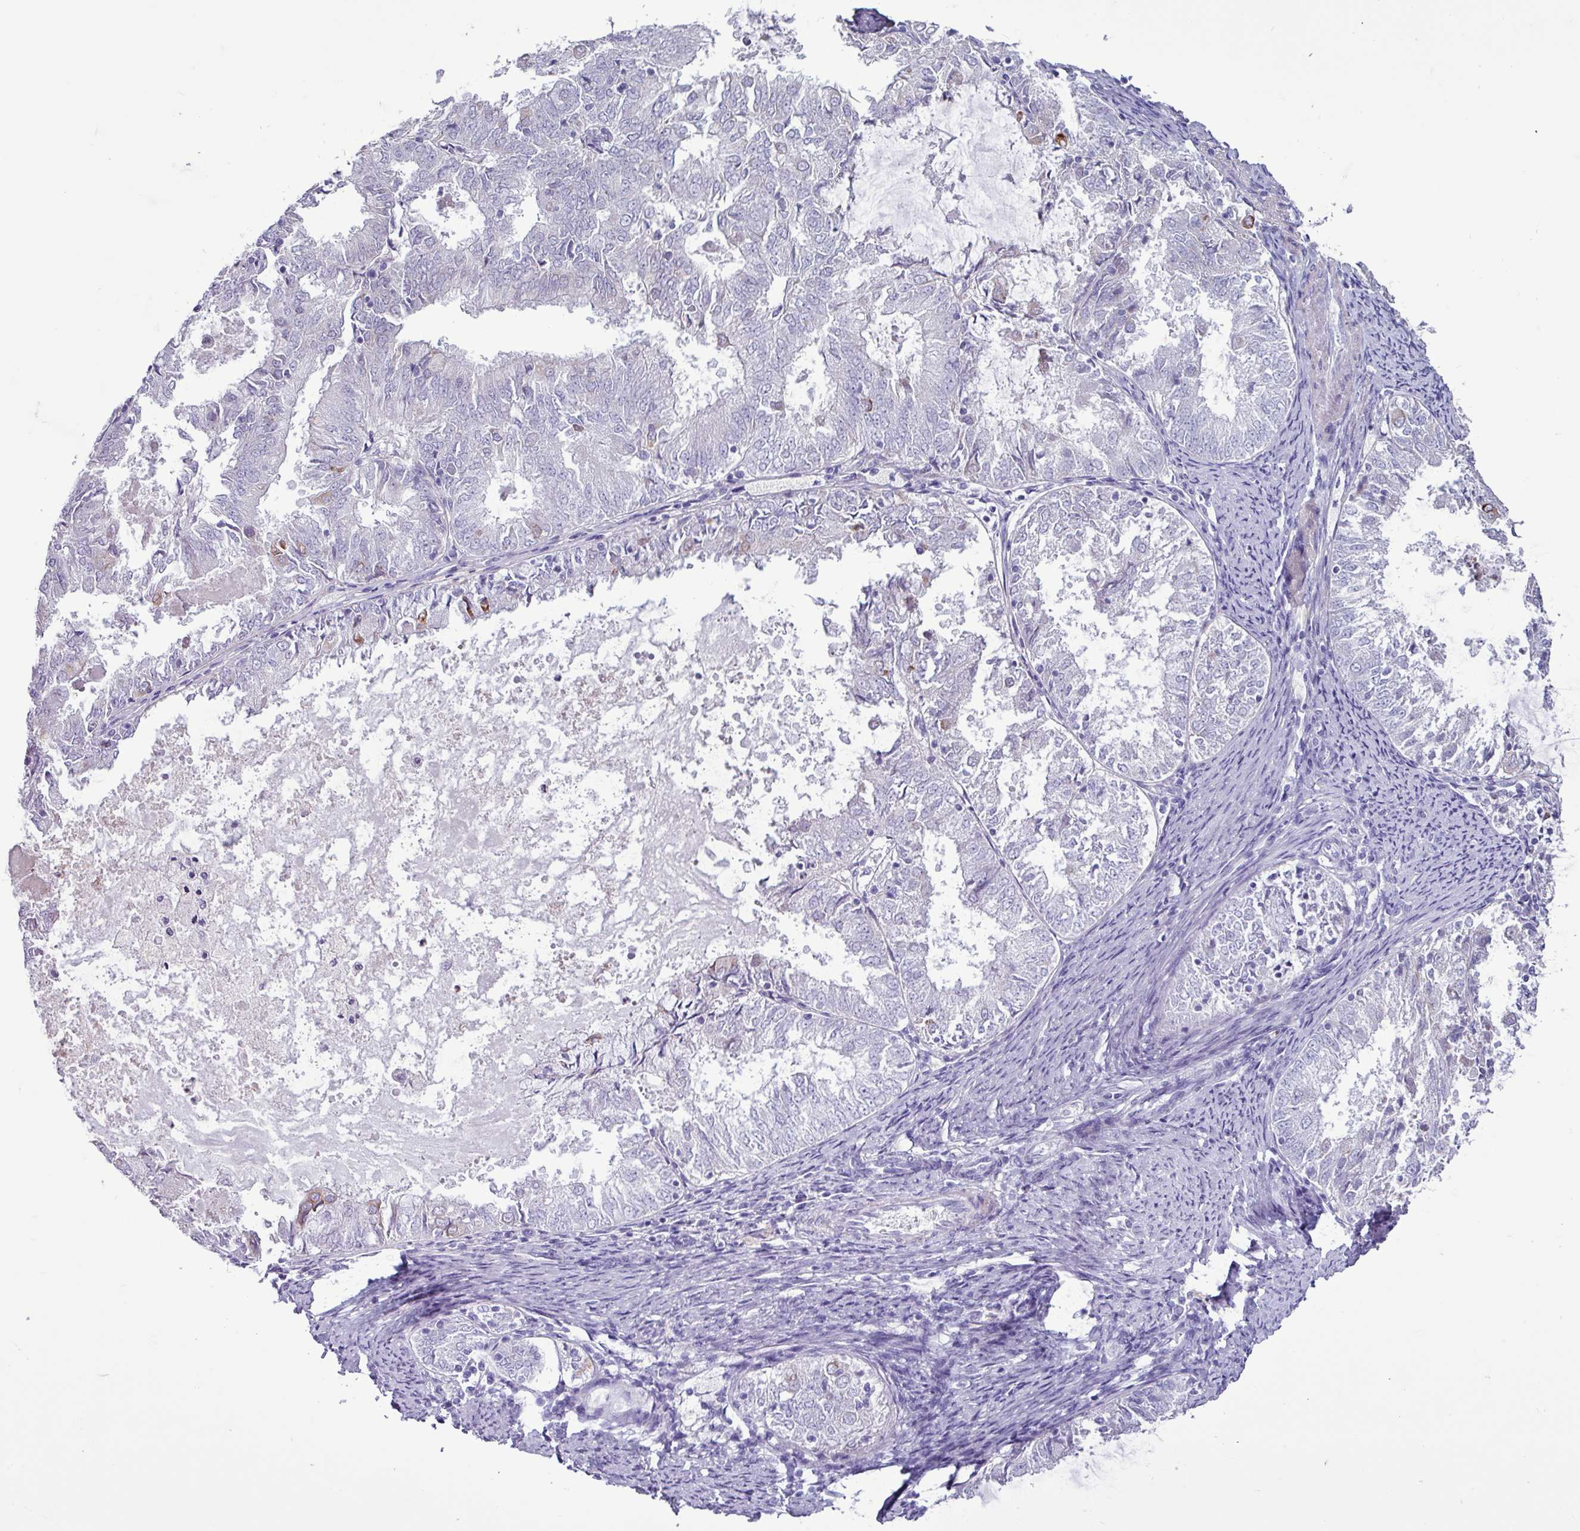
{"staining": {"intensity": "negative", "quantity": "none", "location": "none"}, "tissue": "endometrial cancer", "cell_type": "Tumor cells", "image_type": "cancer", "snomed": [{"axis": "morphology", "description": "Adenocarcinoma, NOS"}, {"axis": "topography", "description": "Endometrium"}], "caption": "Protein analysis of endometrial cancer (adenocarcinoma) reveals no significant positivity in tumor cells. (Immunohistochemistry, brightfield microscopy, high magnification).", "gene": "PPP1R35", "patient": {"sex": "female", "age": 57}}